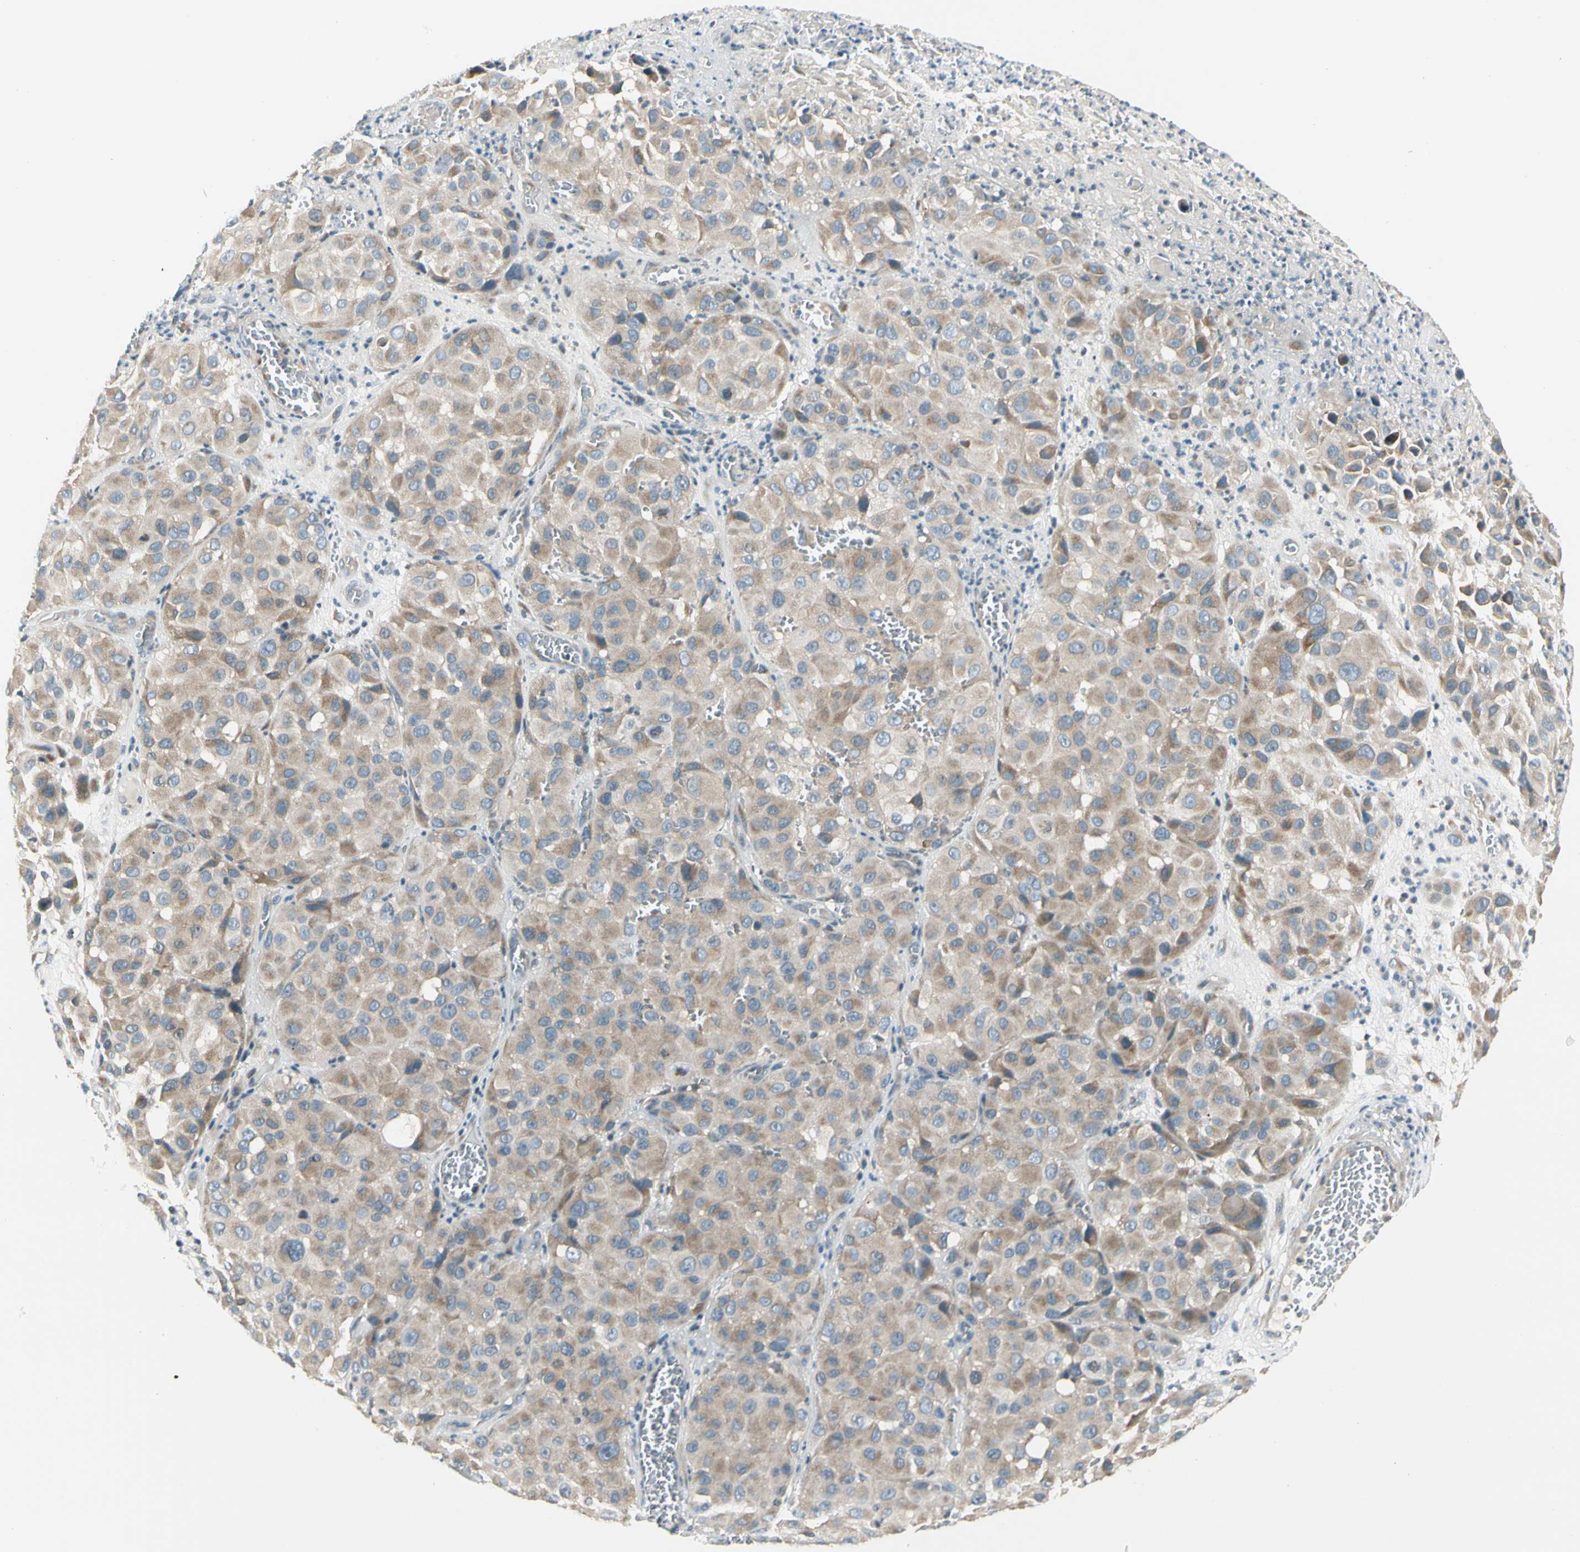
{"staining": {"intensity": "moderate", "quantity": "25%-75%", "location": "cytoplasmic/membranous"}, "tissue": "melanoma", "cell_type": "Tumor cells", "image_type": "cancer", "snomed": [{"axis": "morphology", "description": "Malignant melanoma, NOS"}, {"axis": "topography", "description": "Skin"}], "caption": "Immunohistochemical staining of malignant melanoma demonstrates medium levels of moderate cytoplasmic/membranous protein positivity in approximately 25%-75% of tumor cells. (Brightfield microscopy of DAB IHC at high magnification).", "gene": "BNIP1", "patient": {"sex": "female", "age": 21}}